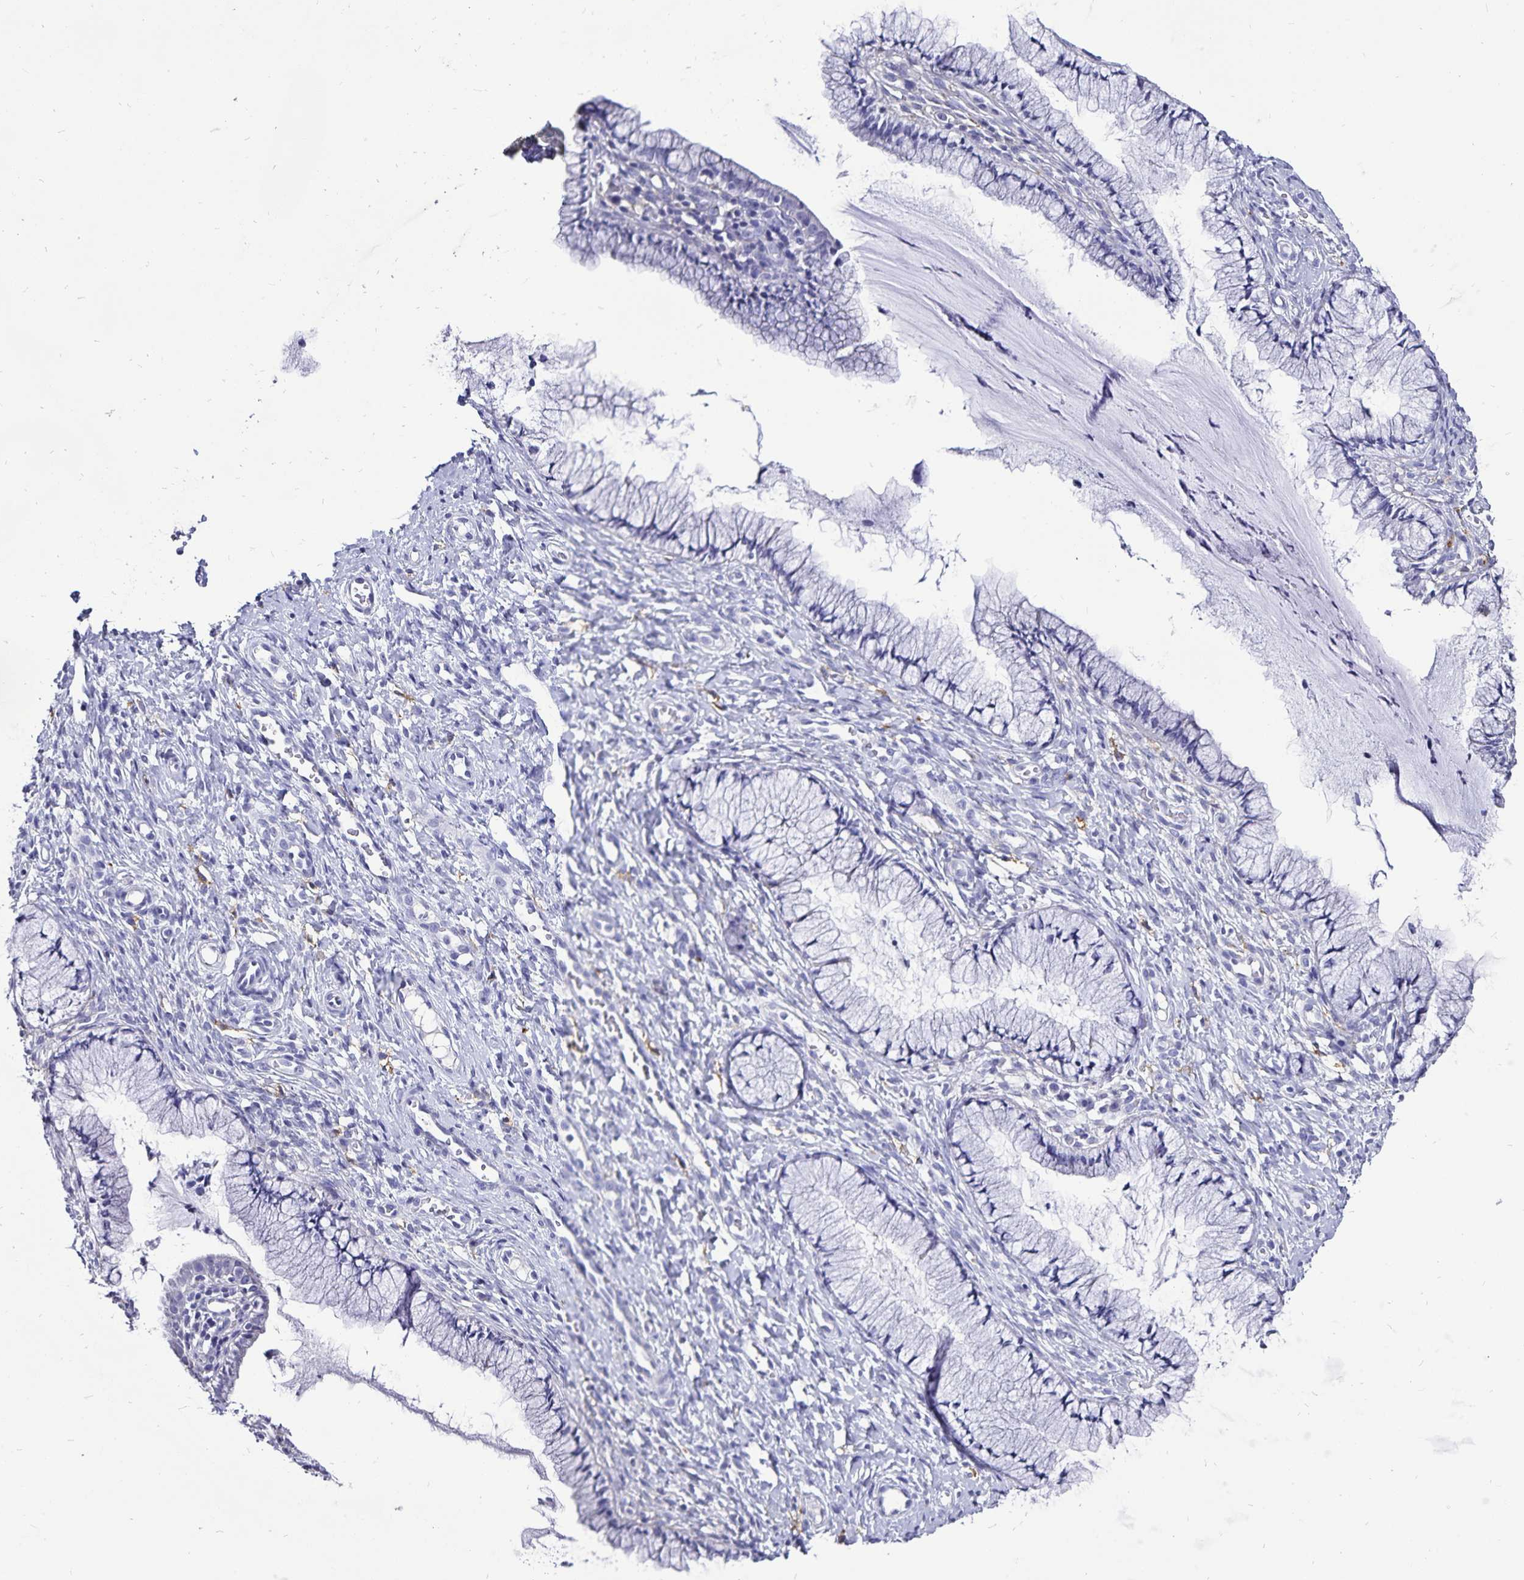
{"staining": {"intensity": "negative", "quantity": "none", "location": "none"}, "tissue": "cervix", "cell_type": "Glandular cells", "image_type": "normal", "snomed": [{"axis": "morphology", "description": "Normal tissue, NOS"}, {"axis": "topography", "description": "Cervix"}], "caption": "DAB (3,3'-diaminobenzidine) immunohistochemical staining of unremarkable human cervix reveals no significant expression in glandular cells.", "gene": "PLAC1", "patient": {"sex": "female", "age": 36}}